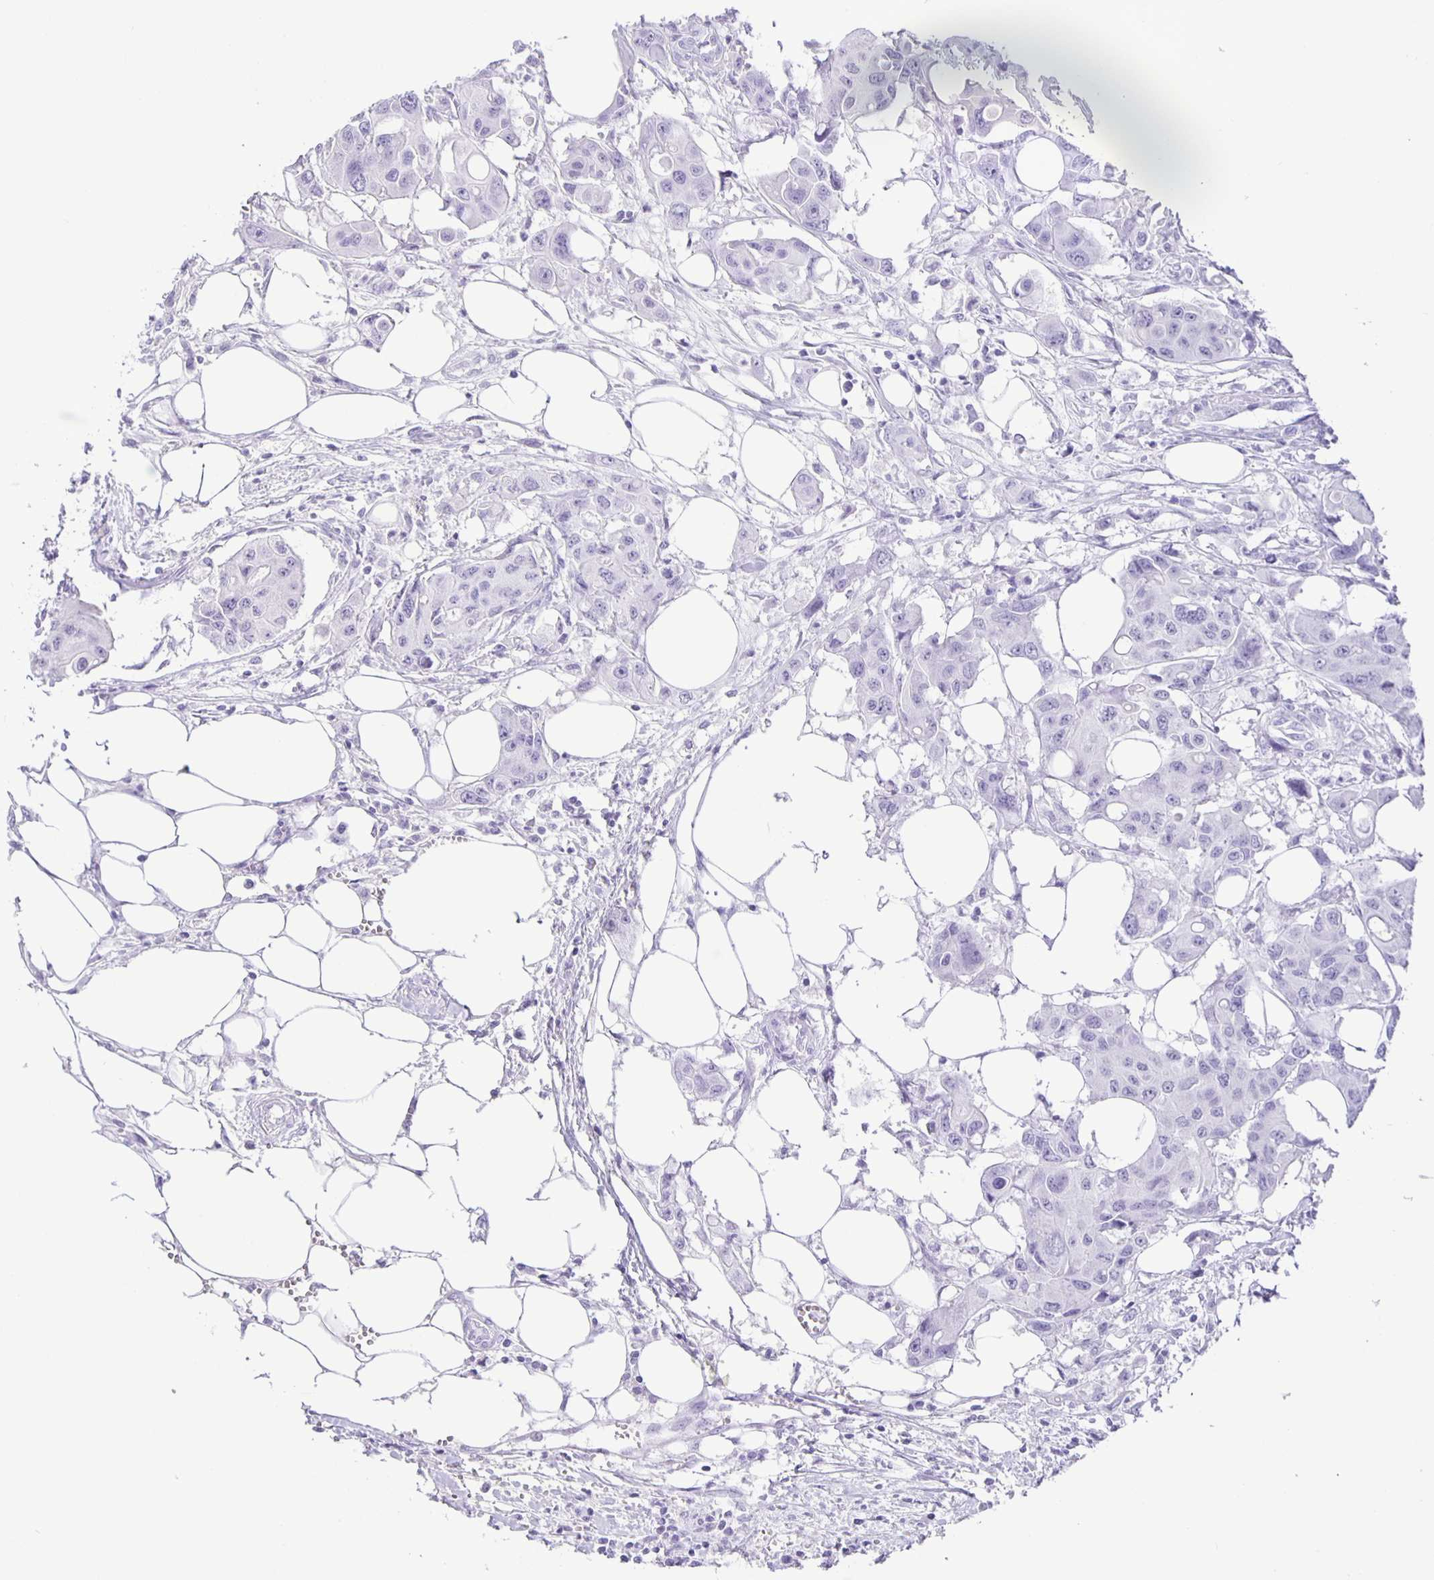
{"staining": {"intensity": "negative", "quantity": "none", "location": "none"}, "tissue": "colorectal cancer", "cell_type": "Tumor cells", "image_type": "cancer", "snomed": [{"axis": "morphology", "description": "Adenocarcinoma, NOS"}, {"axis": "topography", "description": "Colon"}], "caption": "High magnification brightfield microscopy of colorectal cancer (adenocarcinoma) stained with DAB (3,3'-diaminobenzidine) (brown) and counterstained with hematoxylin (blue): tumor cells show no significant positivity.", "gene": "EZHIP", "patient": {"sex": "male", "age": 77}}